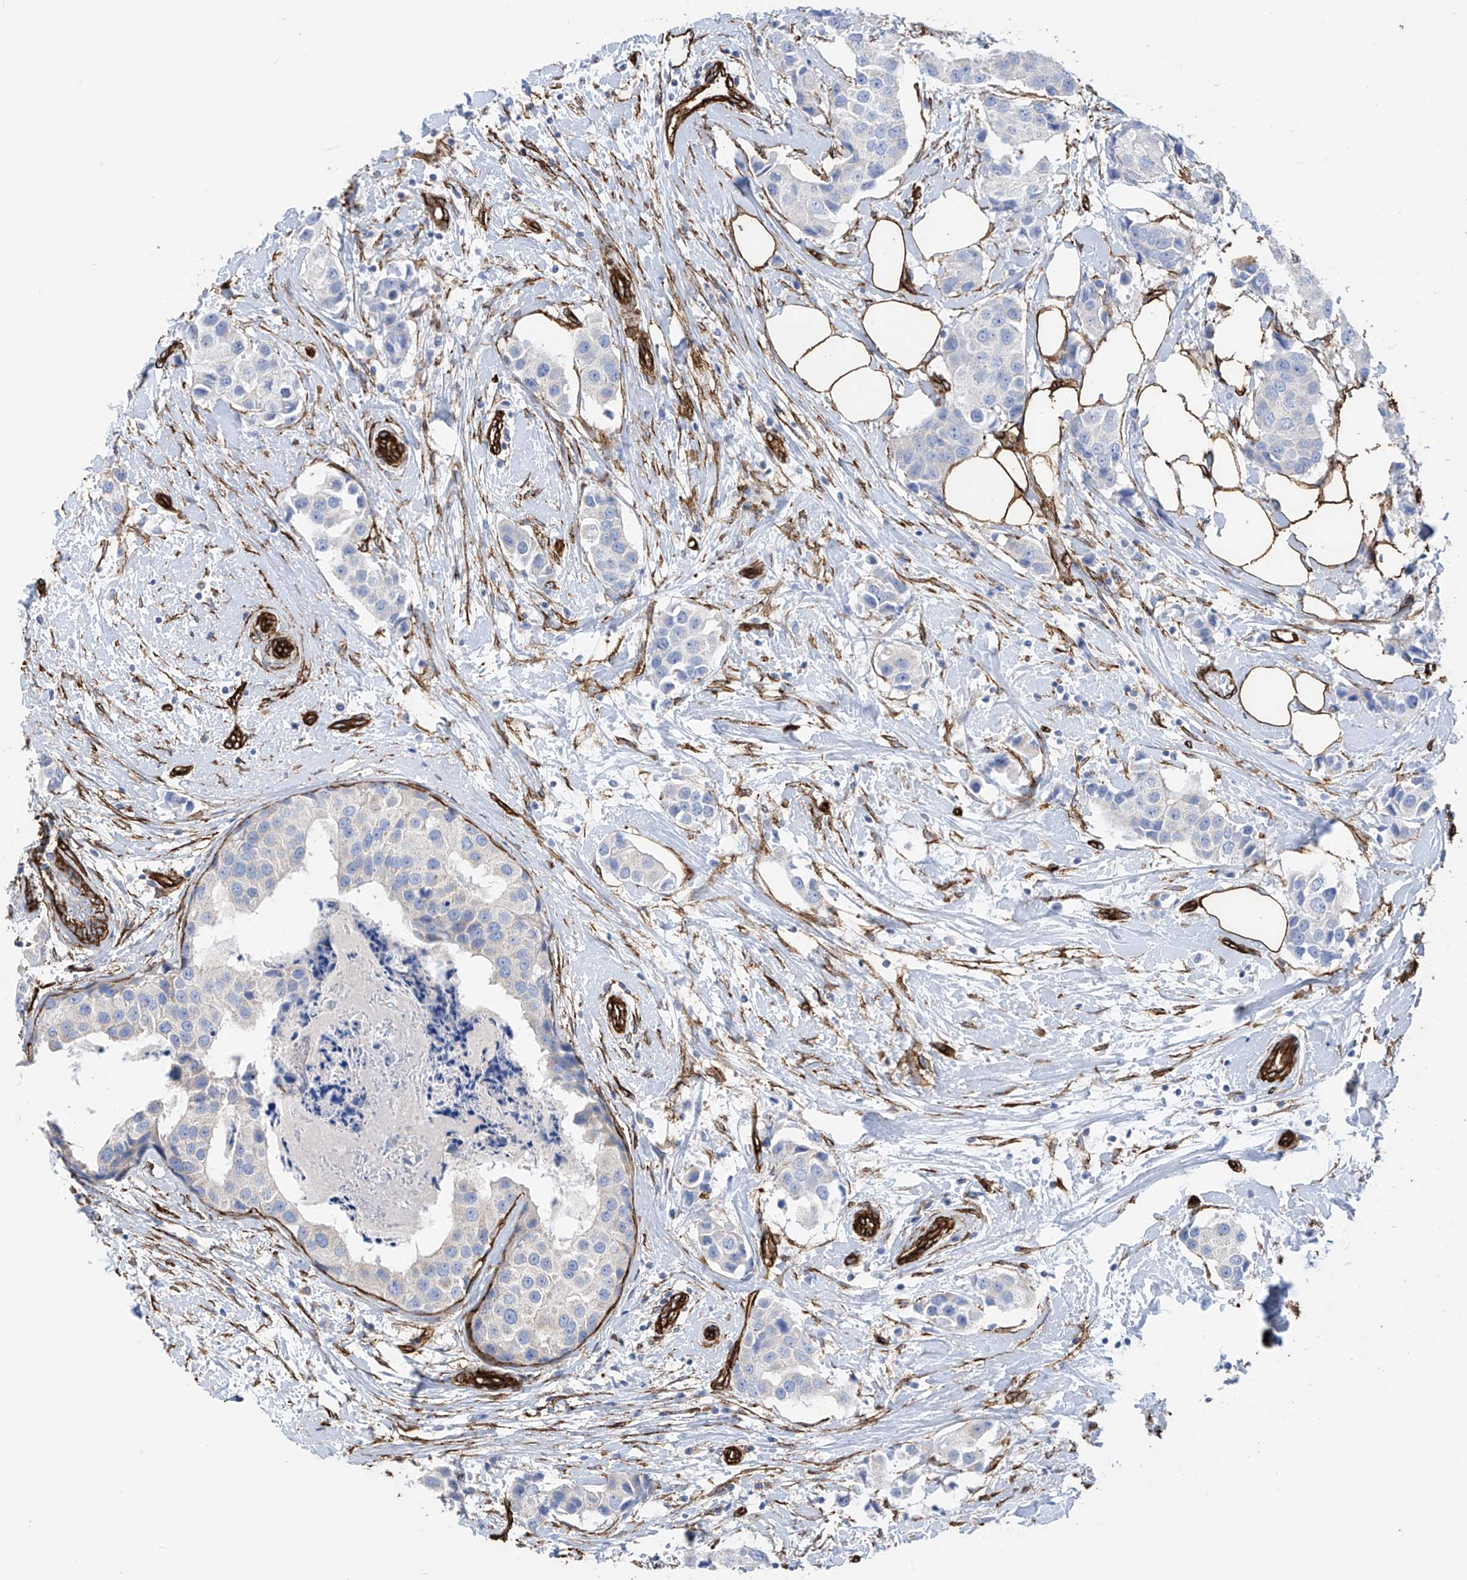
{"staining": {"intensity": "negative", "quantity": "none", "location": "none"}, "tissue": "breast cancer", "cell_type": "Tumor cells", "image_type": "cancer", "snomed": [{"axis": "morphology", "description": "Normal tissue, NOS"}, {"axis": "morphology", "description": "Duct carcinoma"}, {"axis": "topography", "description": "Breast"}], "caption": "IHC of invasive ductal carcinoma (breast) exhibits no positivity in tumor cells.", "gene": "UBTD1", "patient": {"sex": "female", "age": 39}}